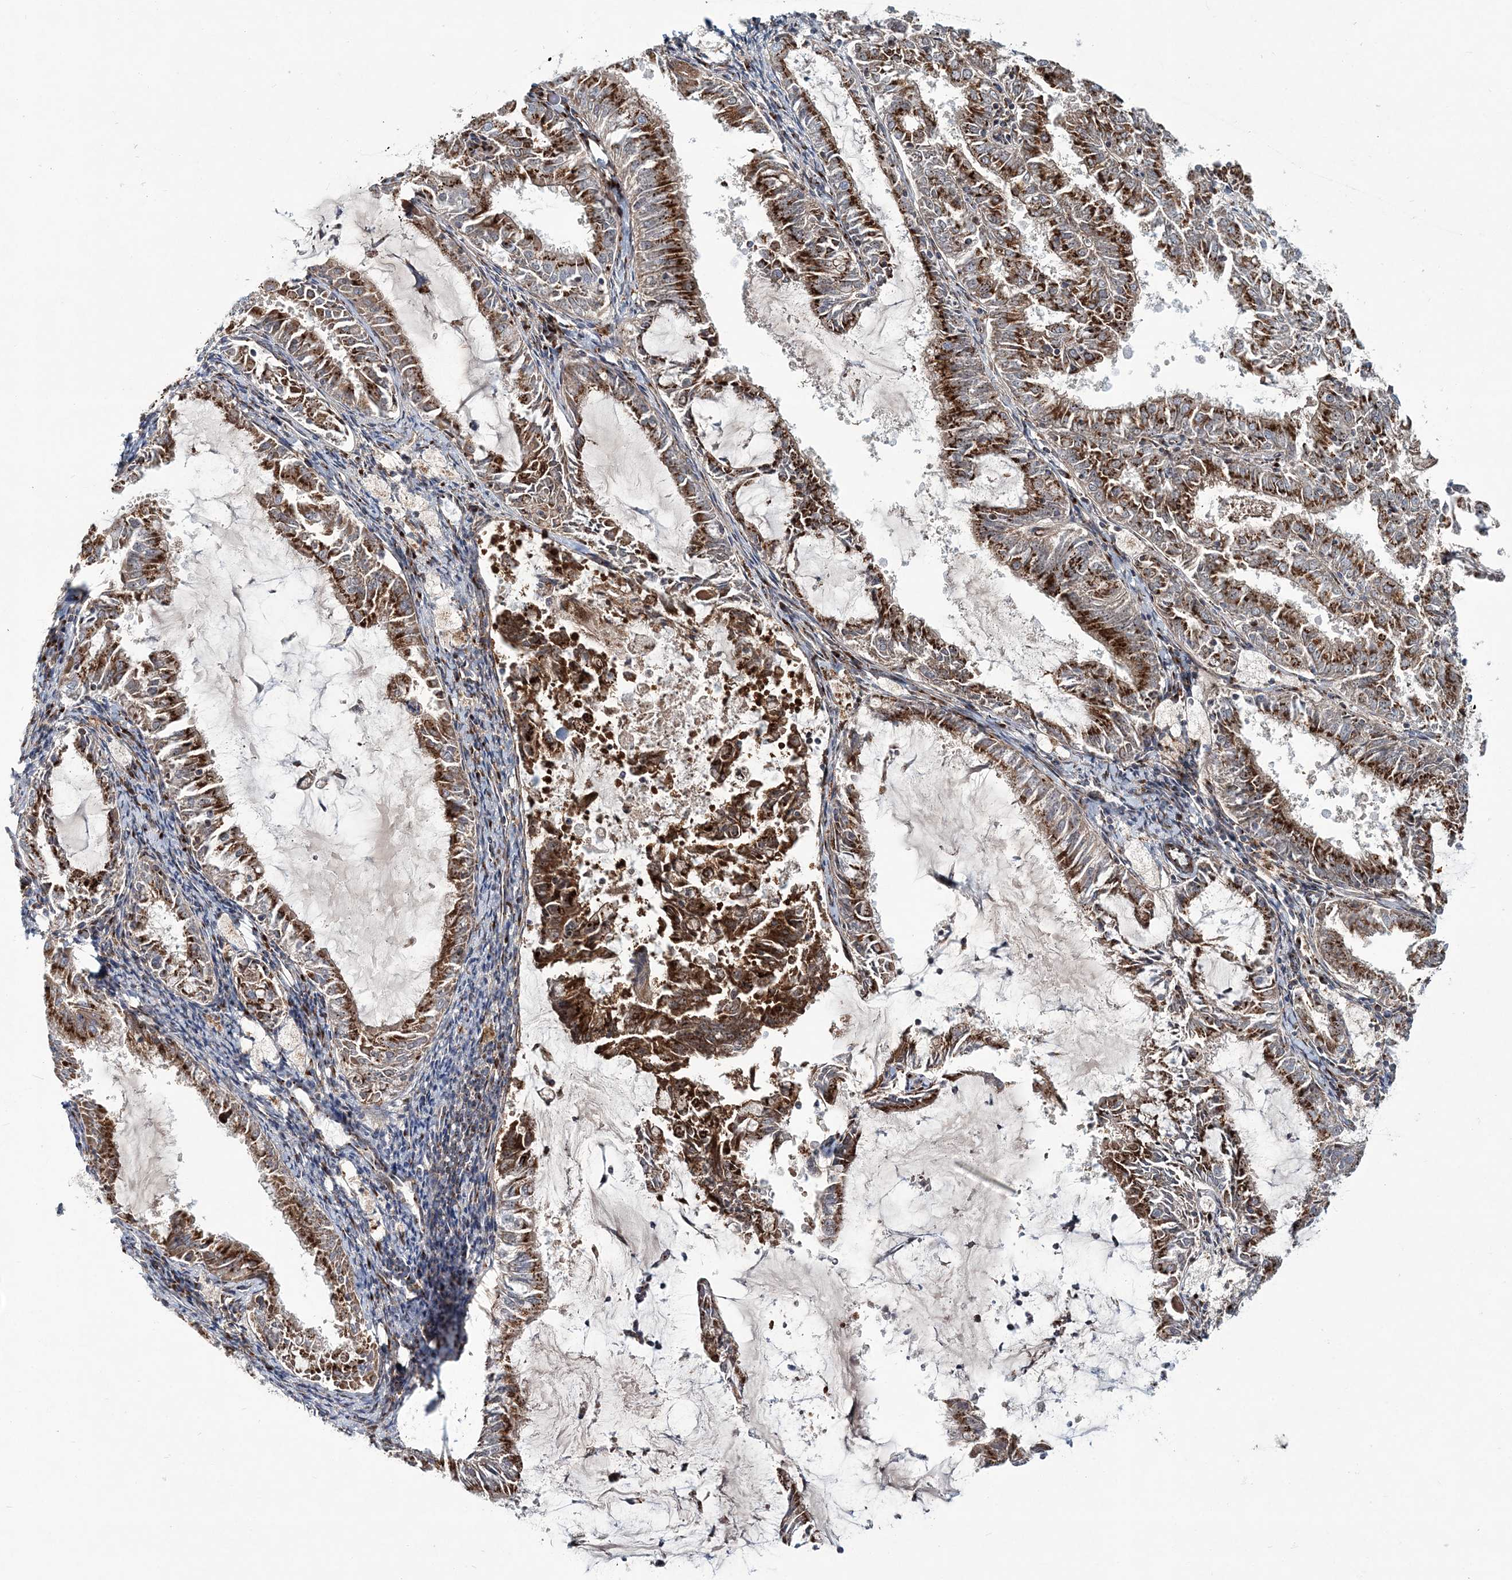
{"staining": {"intensity": "strong", "quantity": ">75%", "location": "cytoplasmic/membranous"}, "tissue": "endometrial cancer", "cell_type": "Tumor cells", "image_type": "cancer", "snomed": [{"axis": "morphology", "description": "Adenocarcinoma, NOS"}, {"axis": "topography", "description": "Endometrium"}], "caption": "High-power microscopy captured an immunohistochemistry micrograph of endometrial cancer, revealing strong cytoplasmic/membranous expression in approximately >75% of tumor cells.", "gene": "MAN1A2", "patient": {"sex": "female", "age": 57}}